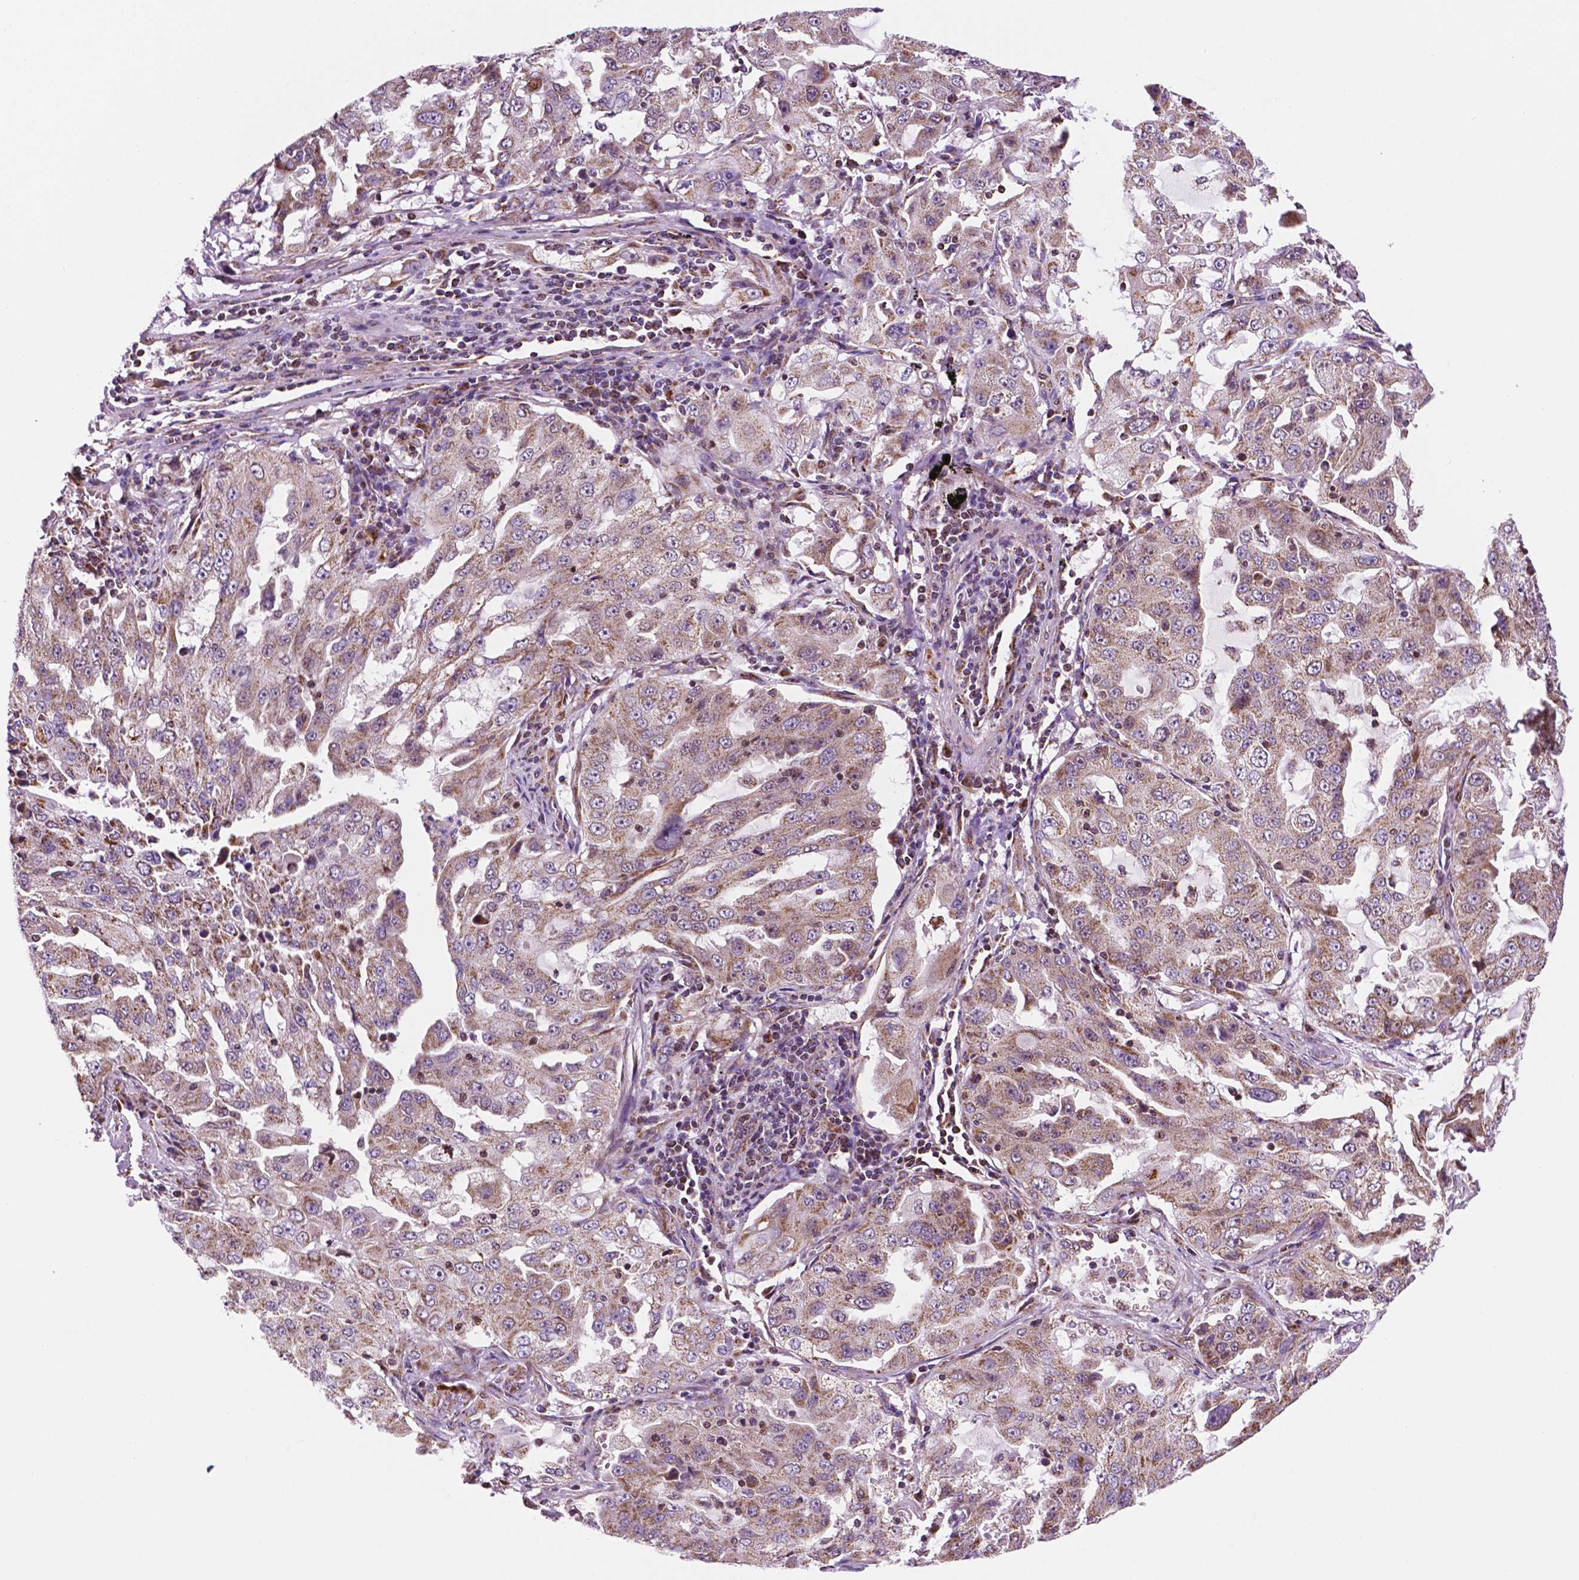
{"staining": {"intensity": "weak", "quantity": ">75%", "location": "cytoplasmic/membranous"}, "tissue": "lung cancer", "cell_type": "Tumor cells", "image_type": "cancer", "snomed": [{"axis": "morphology", "description": "Adenocarcinoma, NOS"}, {"axis": "topography", "description": "Lung"}], "caption": "Approximately >75% of tumor cells in lung adenocarcinoma display weak cytoplasmic/membranous protein expression as visualized by brown immunohistochemical staining.", "gene": "GEMIN4", "patient": {"sex": "female", "age": 61}}